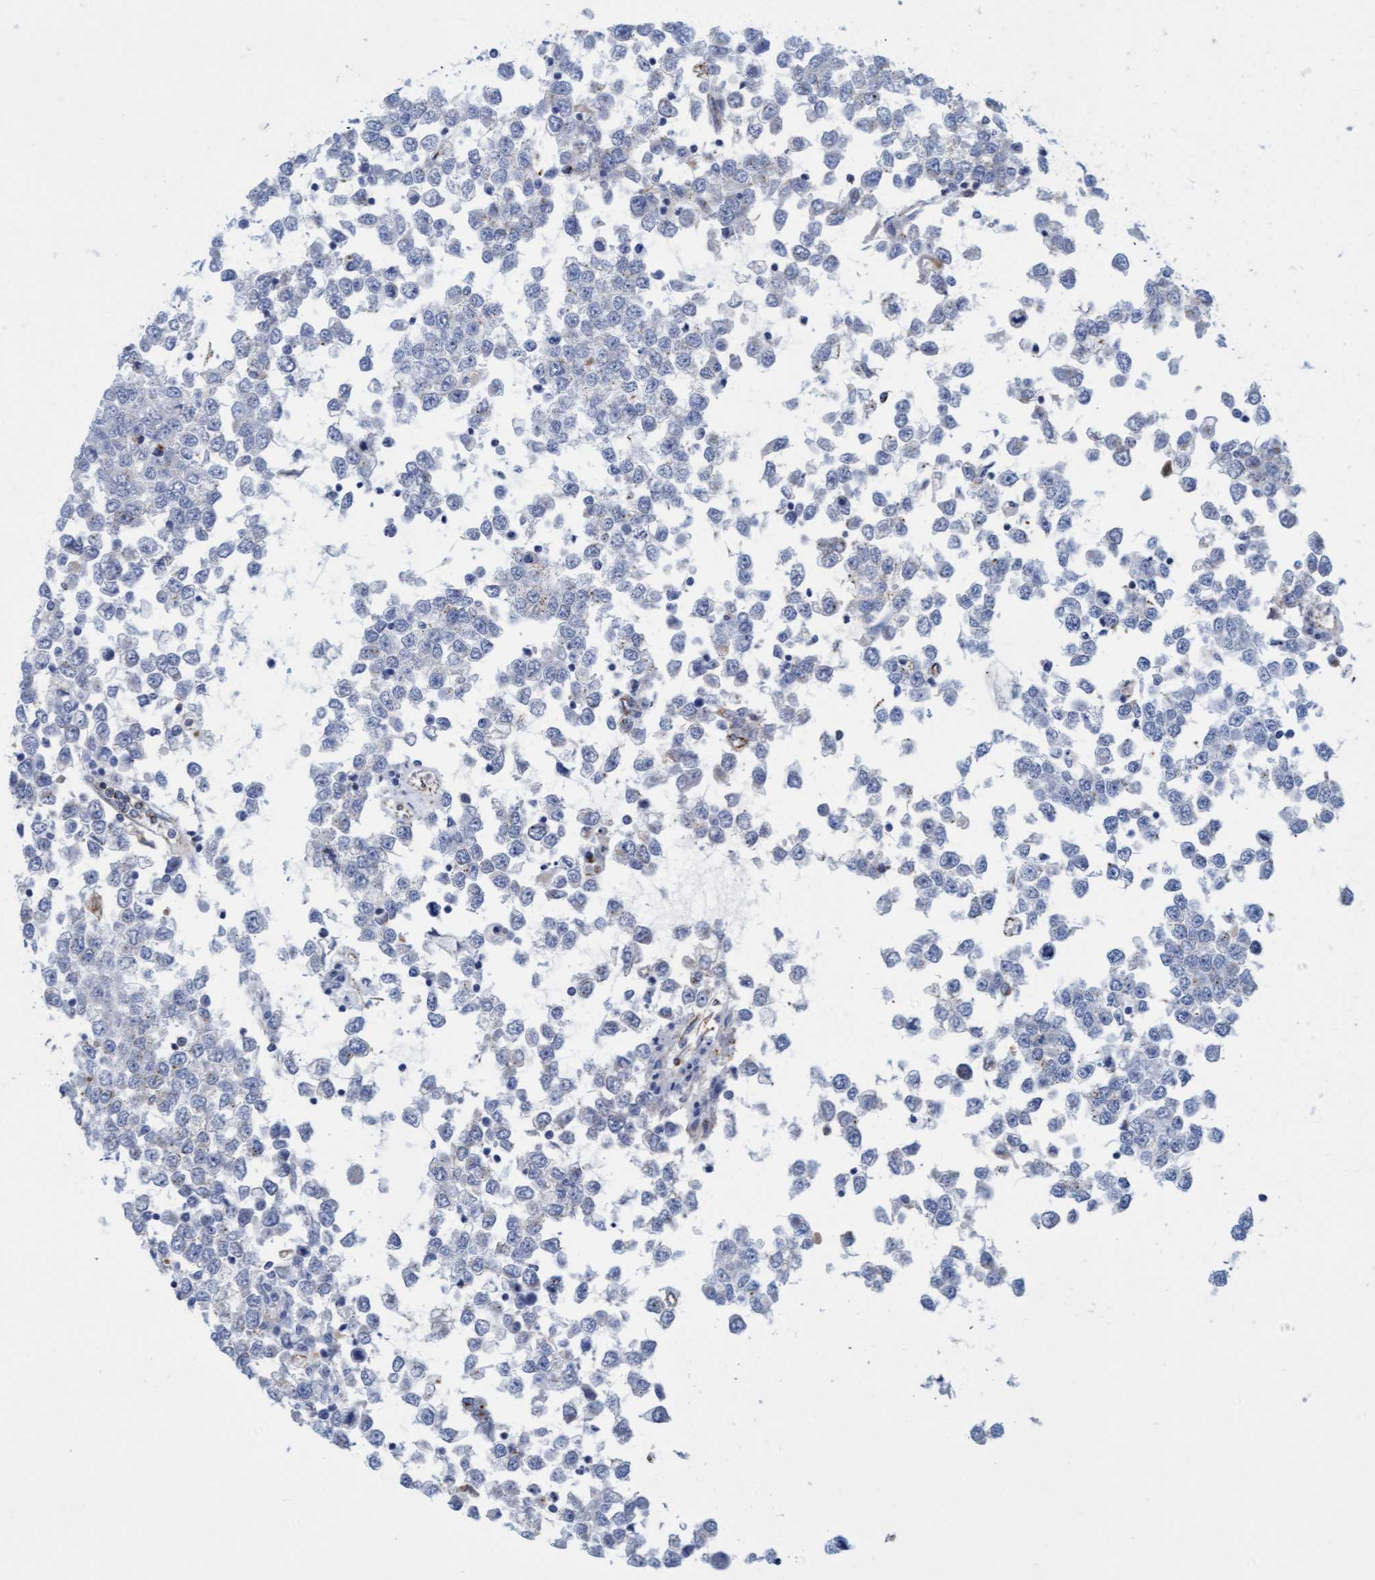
{"staining": {"intensity": "negative", "quantity": "none", "location": "none"}, "tissue": "testis cancer", "cell_type": "Tumor cells", "image_type": "cancer", "snomed": [{"axis": "morphology", "description": "Seminoma, NOS"}, {"axis": "topography", "description": "Testis"}], "caption": "An IHC image of testis seminoma is shown. There is no staining in tumor cells of testis seminoma.", "gene": "SGSH", "patient": {"sex": "male", "age": 65}}